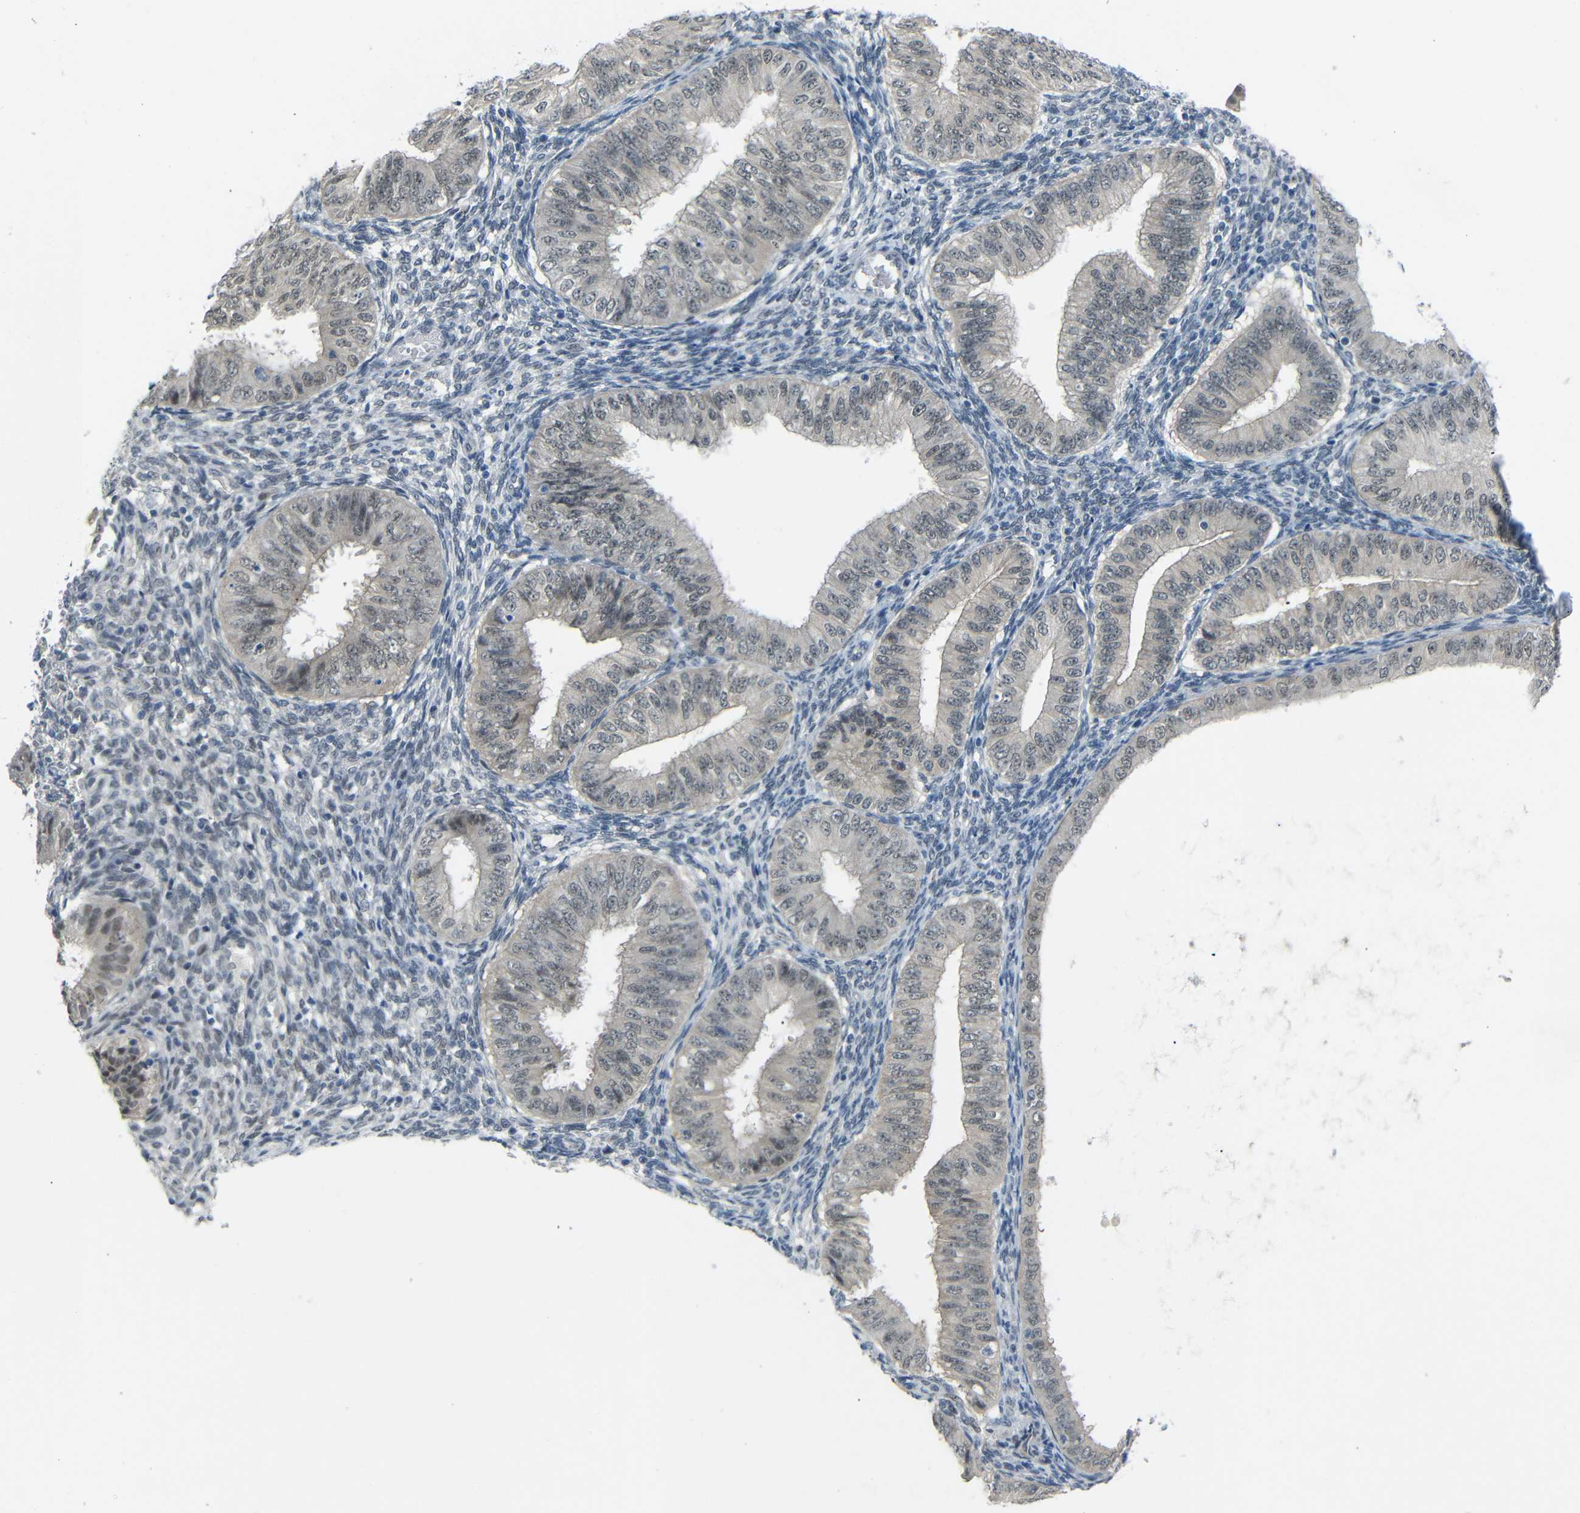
{"staining": {"intensity": "negative", "quantity": "none", "location": "none"}, "tissue": "endometrial cancer", "cell_type": "Tumor cells", "image_type": "cancer", "snomed": [{"axis": "morphology", "description": "Normal tissue, NOS"}, {"axis": "morphology", "description": "Adenocarcinoma, NOS"}, {"axis": "topography", "description": "Endometrium"}], "caption": "DAB immunohistochemical staining of human endometrial cancer shows no significant staining in tumor cells.", "gene": "GPR158", "patient": {"sex": "female", "age": 53}}